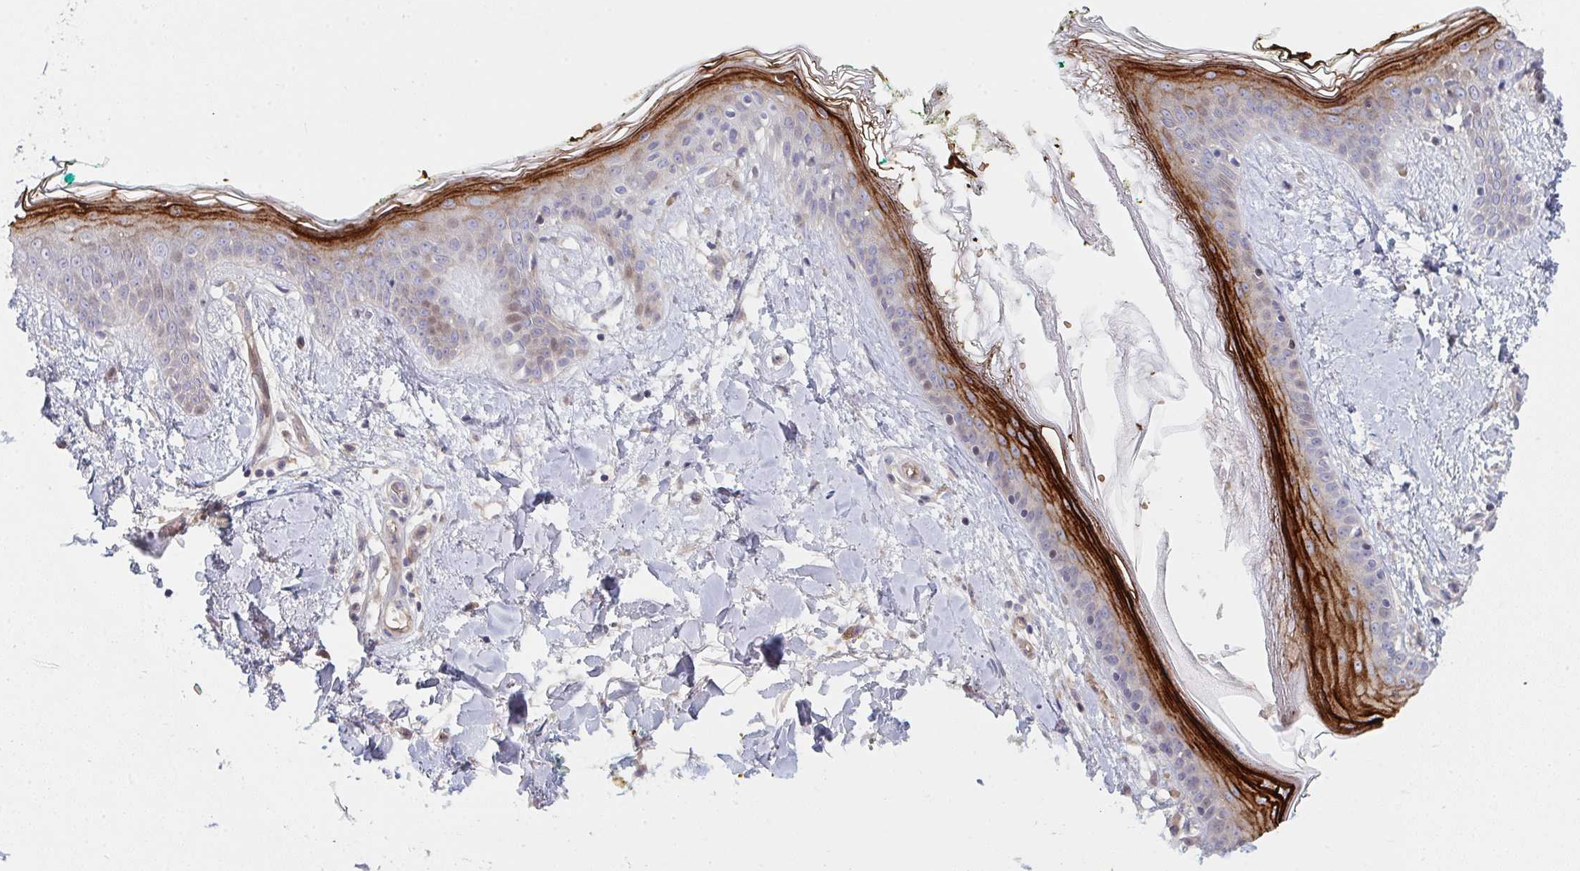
{"staining": {"intensity": "negative", "quantity": "none", "location": "none"}, "tissue": "skin", "cell_type": "Fibroblasts", "image_type": "normal", "snomed": [{"axis": "morphology", "description": "Normal tissue, NOS"}, {"axis": "topography", "description": "Skin"}], "caption": "Immunohistochemical staining of benign human skin demonstrates no significant staining in fibroblasts.", "gene": "TNFSF4", "patient": {"sex": "female", "age": 34}}